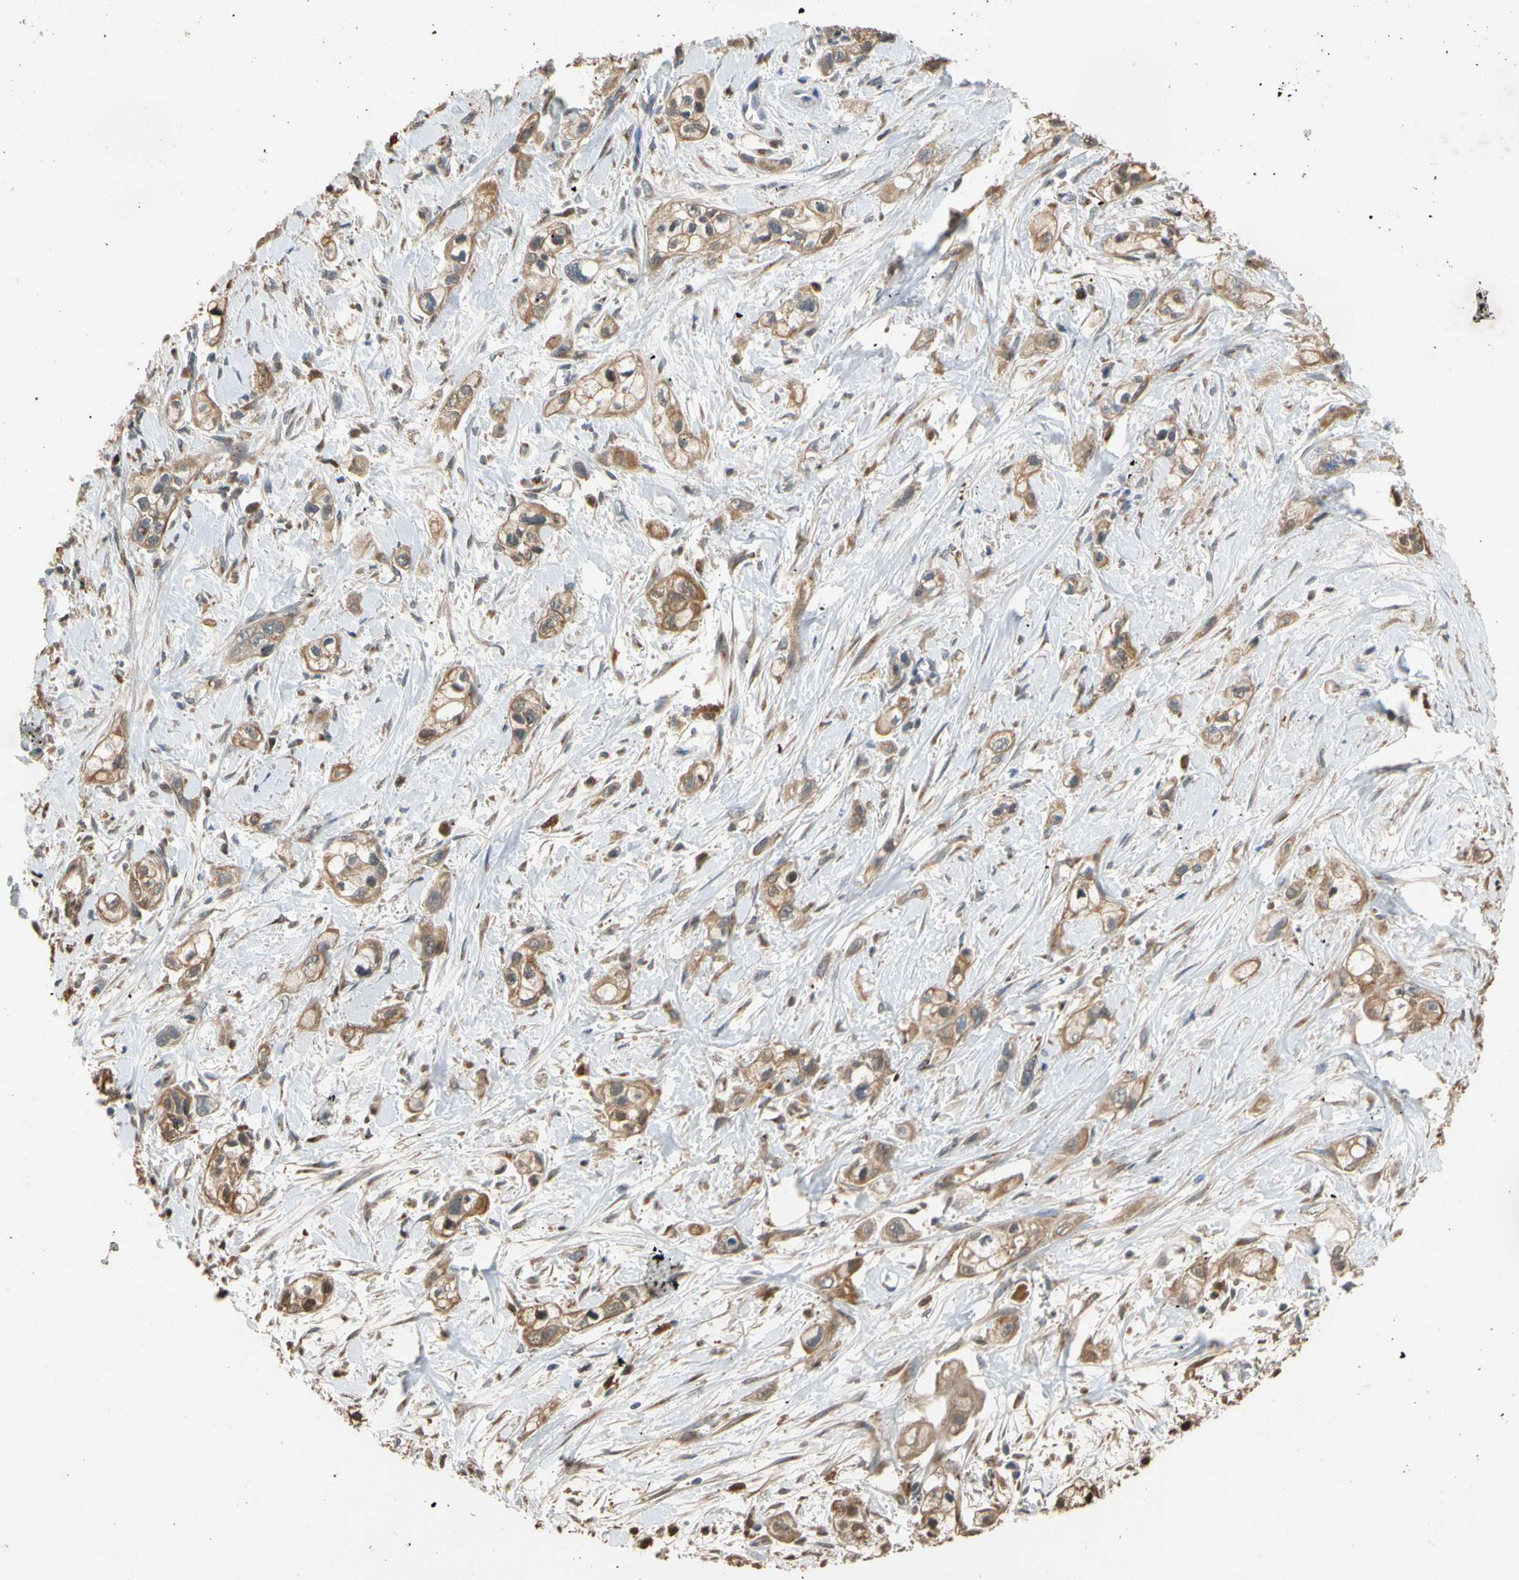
{"staining": {"intensity": "moderate", "quantity": ">75%", "location": "cytoplasmic/membranous"}, "tissue": "pancreatic cancer", "cell_type": "Tumor cells", "image_type": "cancer", "snomed": [{"axis": "morphology", "description": "Adenocarcinoma, NOS"}, {"axis": "topography", "description": "Pancreas"}], "caption": "This is a photomicrograph of immunohistochemistry (IHC) staining of adenocarcinoma (pancreatic), which shows moderate staining in the cytoplasmic/membranous of tumor cells.", "gene": "GPSM2", "patient": {"sex": "male", "age": 74}}